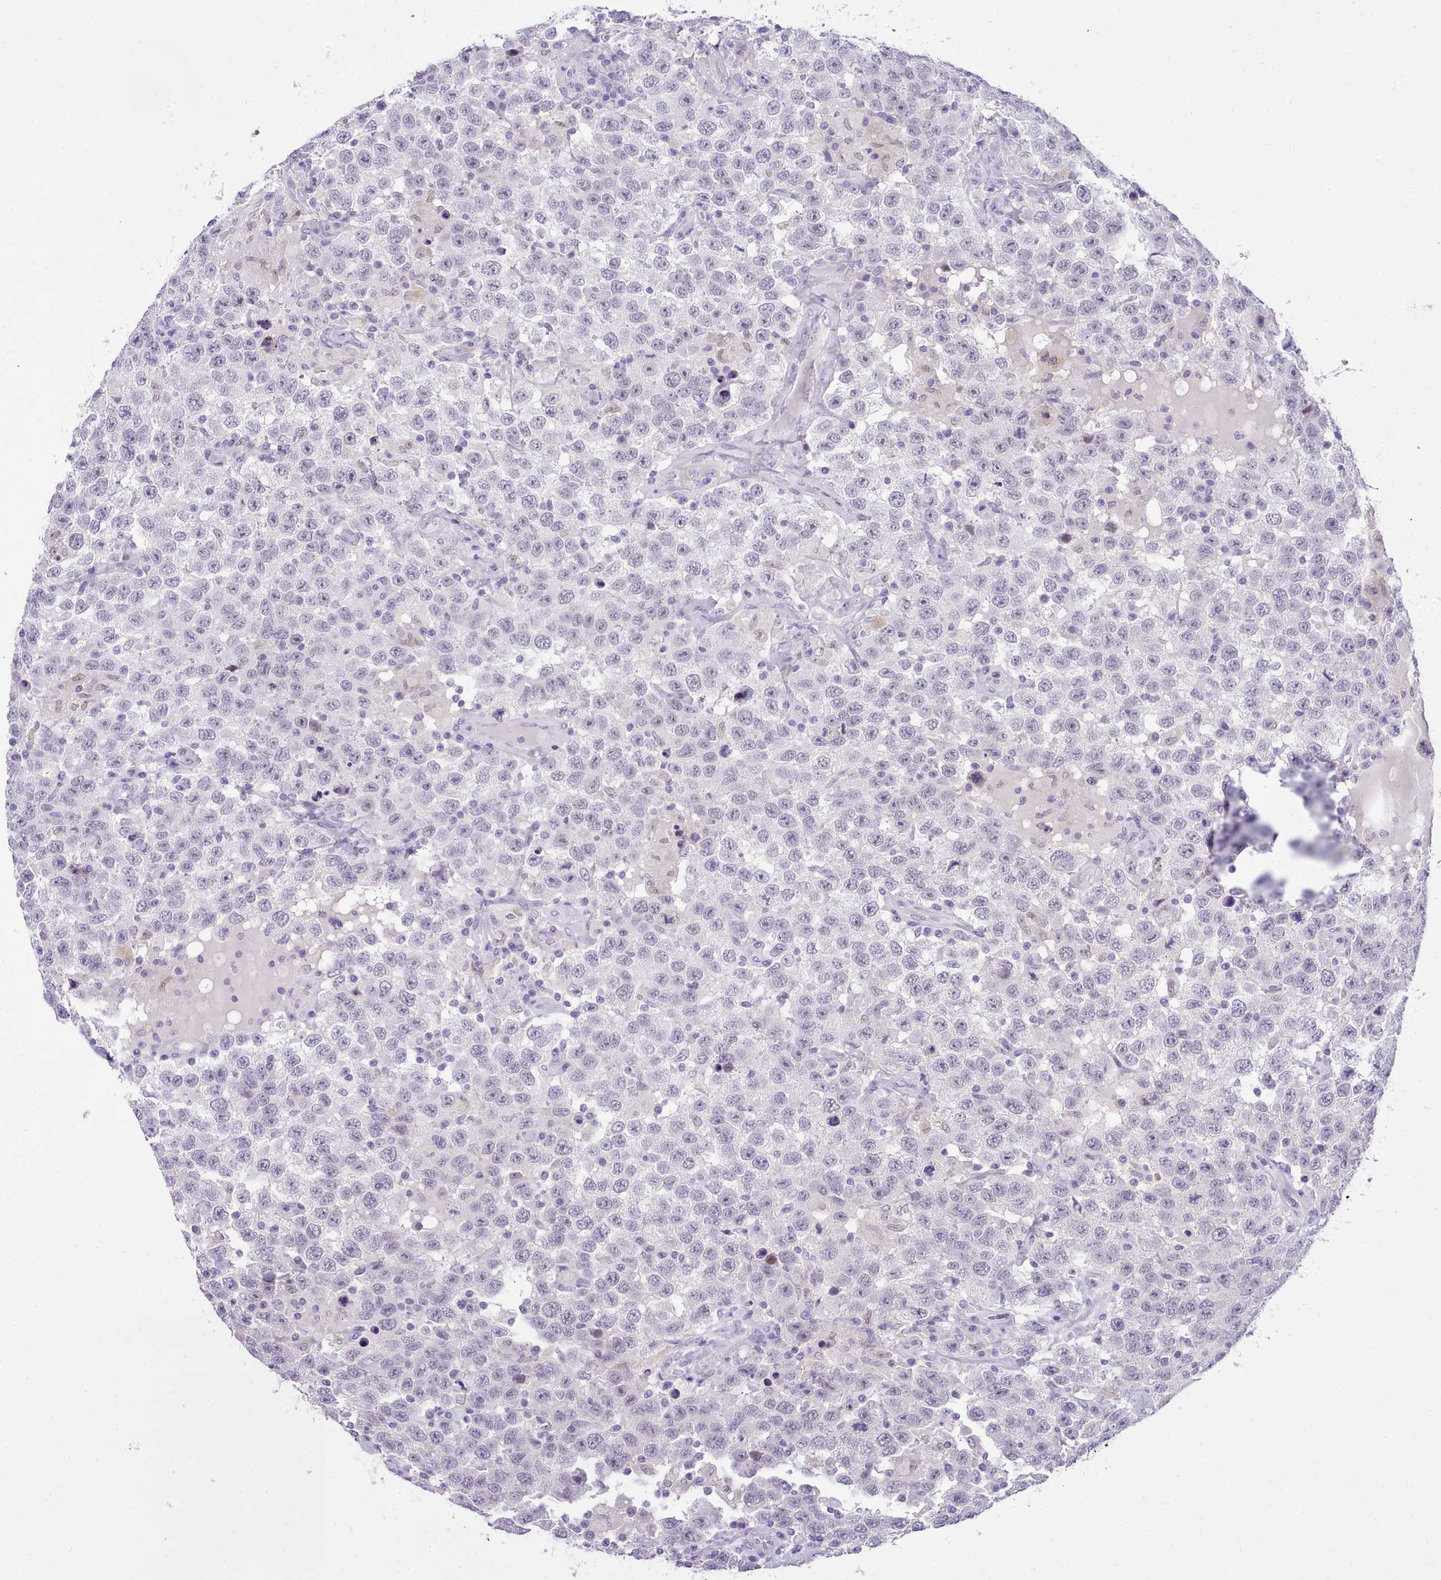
{"staining": {"intensity": "negative", "quantity": "none", "location": "none"}, "tissue": "testis cancer", "cell_type": "Tumor cells", "image_type": "cancer", "snomed": [{"axis": "morphology", "description": "Seminoma, NOS"}, {"axis": "topography", "description": "Testis"}], "caption": "The IHC image has no significant staining in tumor cells of testis cancer (seminoma) tissue.", "gene": "LRRC37A", "patient": {"sex": "male", "age": 41}}